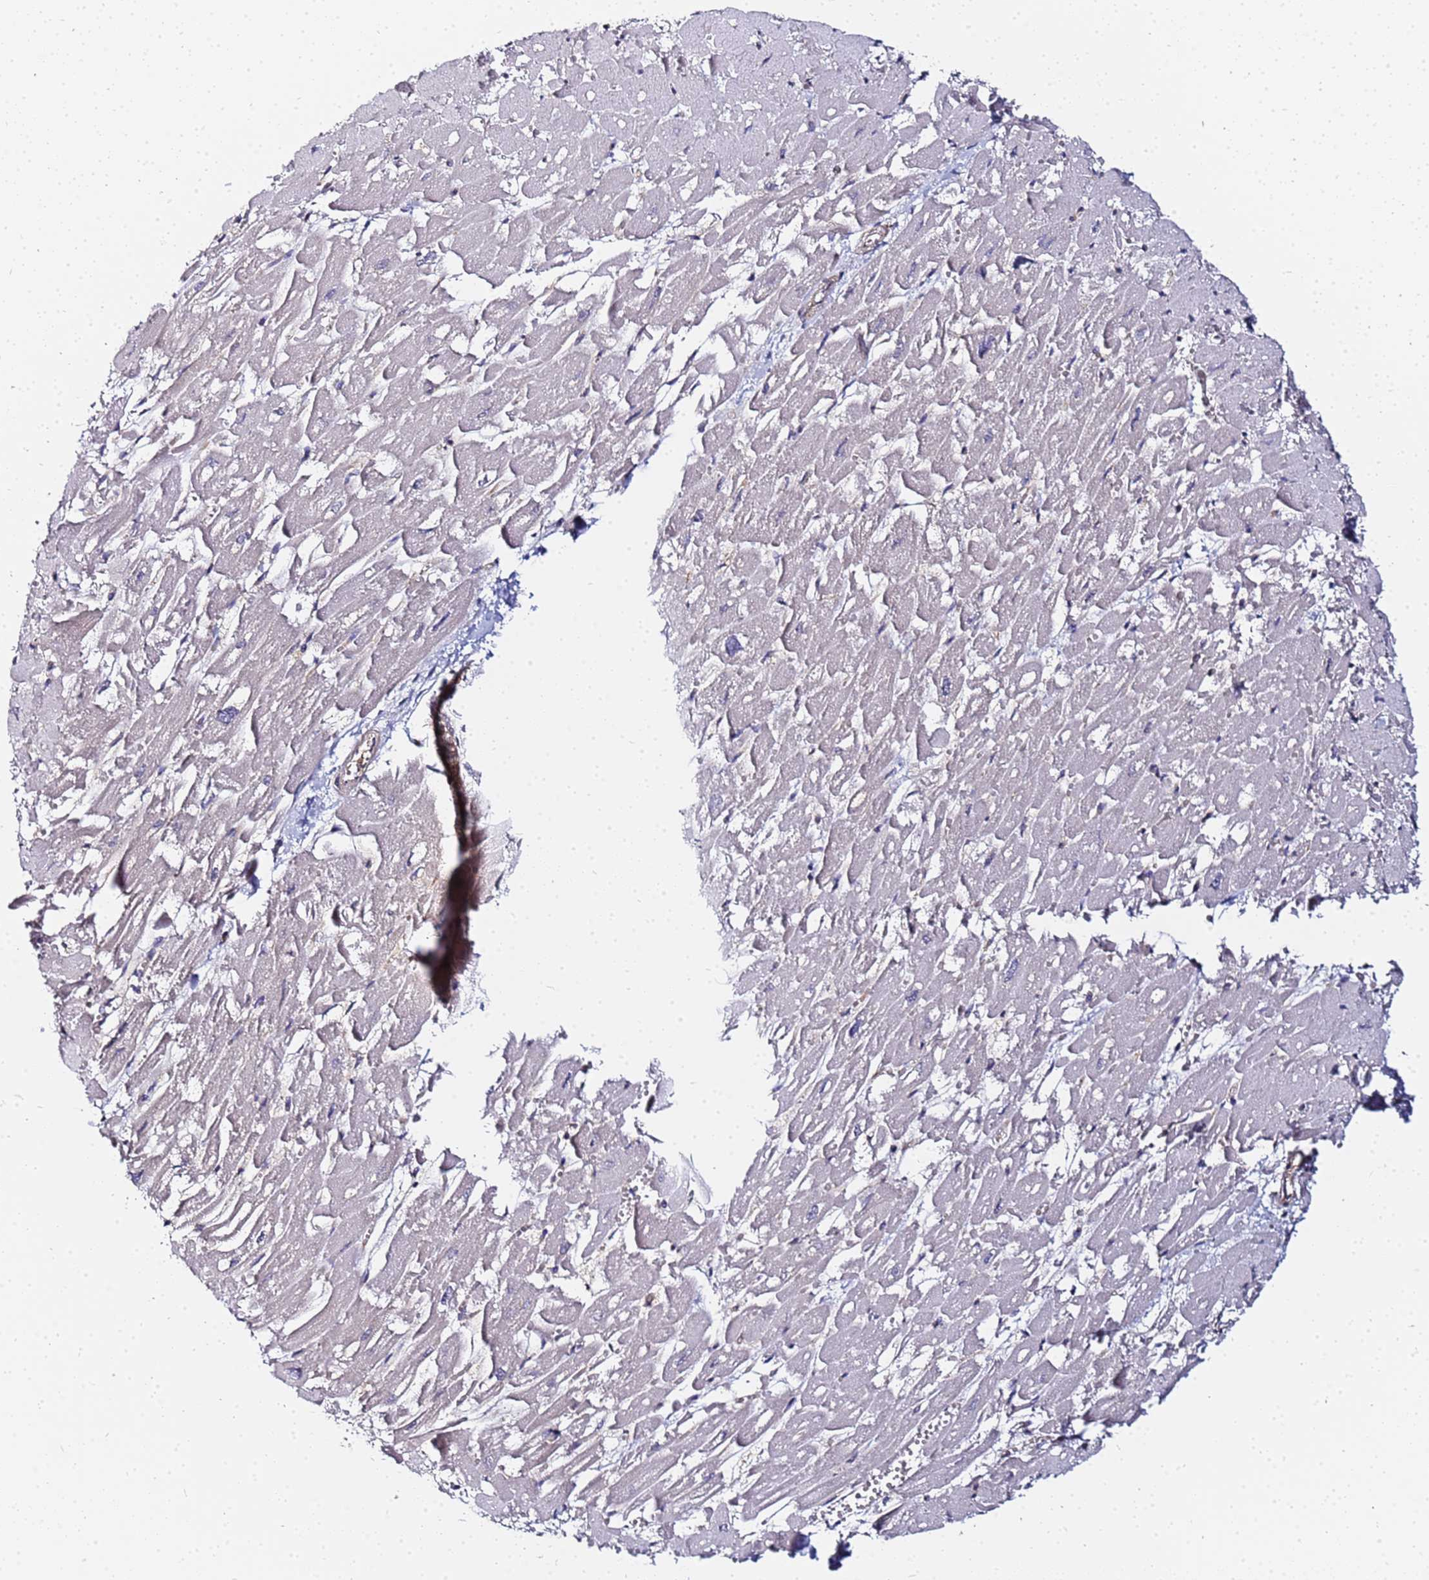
{"staining": {"intensity": "negative", "quantity": "none", "location": "none"}, "tissue": "heart muscle", "cell_type": "Cardiomyocytes", "image_type": "normal", "snomed": [{"axis": "morphology", "description": "Normal tissue, NOS"}, {"axis": "topography", "description": "Heart"}], "caption": "DAB (3,3'-diaminobenzidine) immunohistochemical staining of normal heart muscle shows no significant positivity in cardiomyocytes.", "gene": "CHM", "patient": {"sex": "male", "age": 54}}